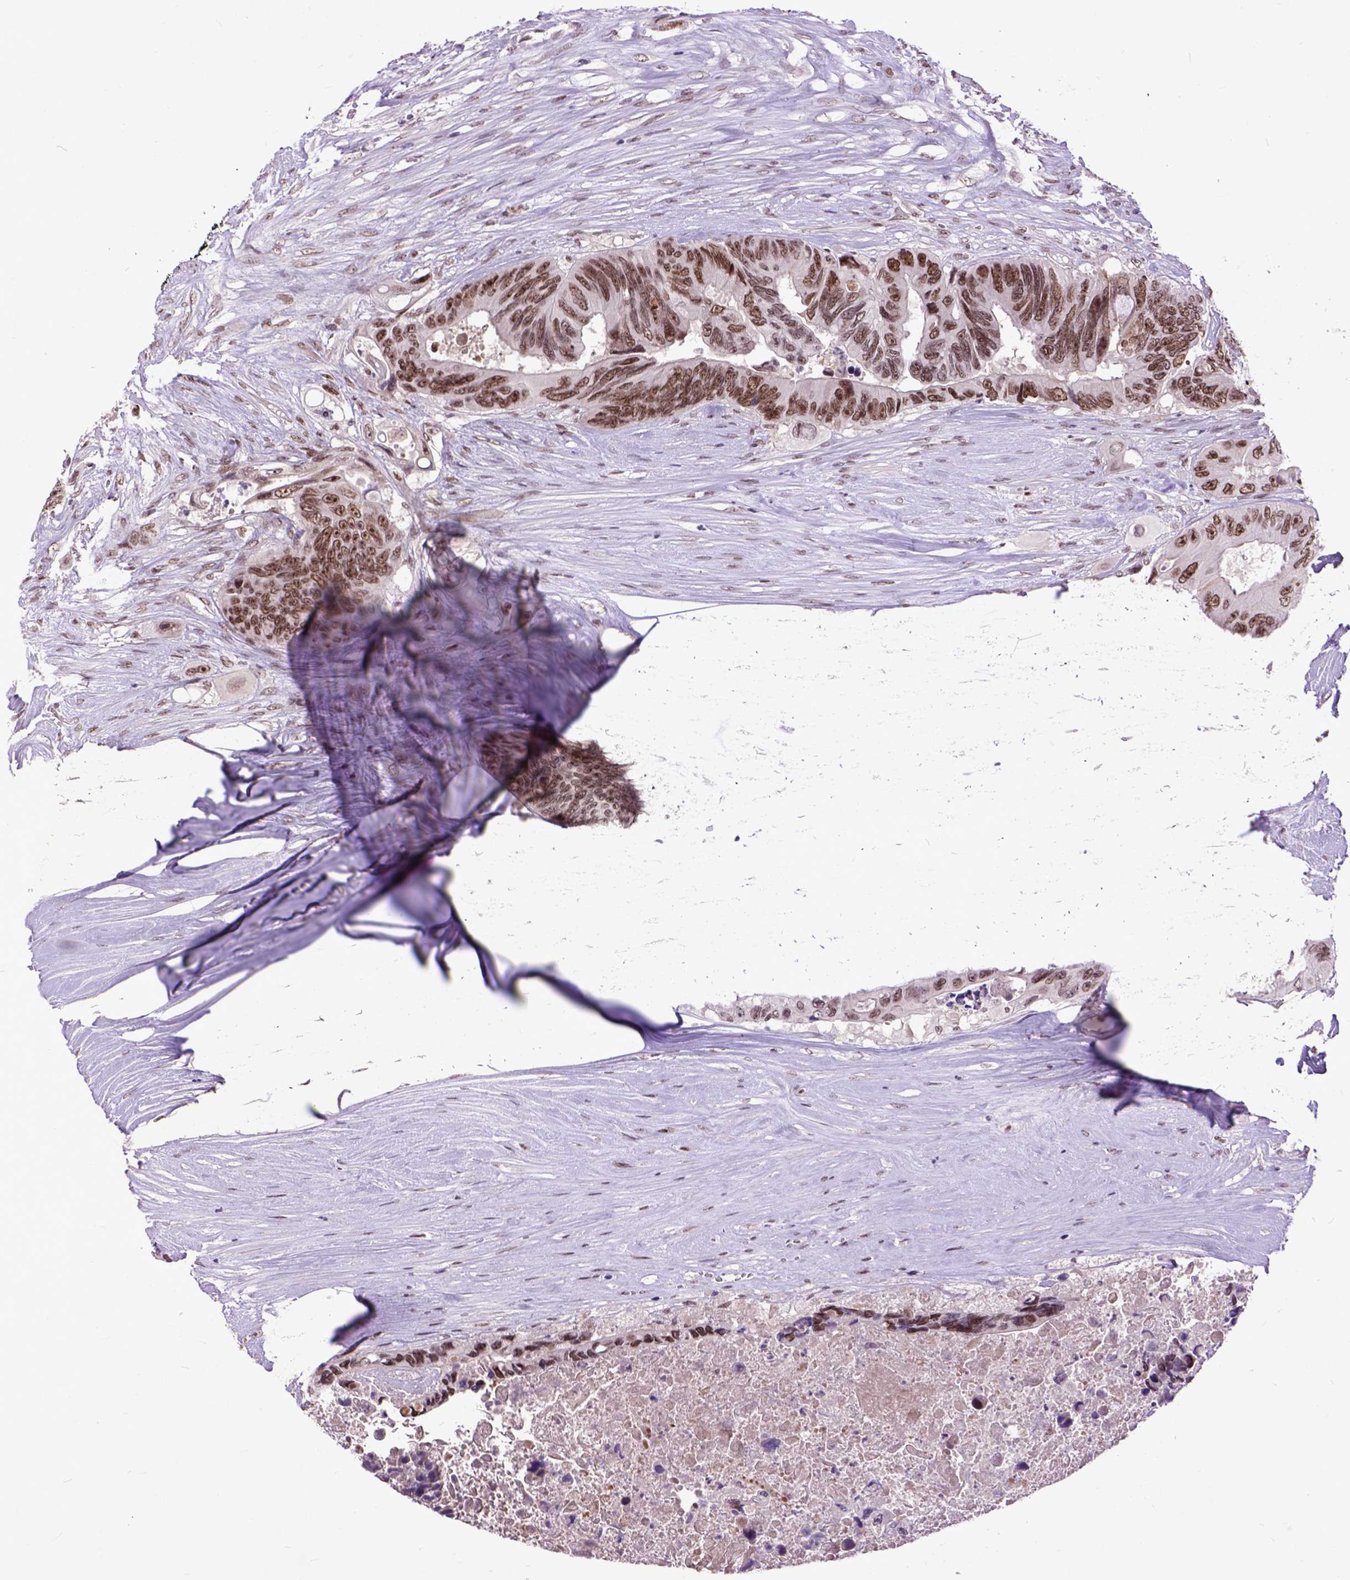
{"staining": {"intensity": "moderate", "quantity": ">75%", "location": "nuclear"}, "tissue": "colorectal cancer", "cell_type": "Tumor cells", "image_type": "cancer", "snomed": [{"axis": "morphology", "description": "Adenocarcinoma, NOS"}, {"axis": "topography", "description": "Colon"}], "caption": "IHC micrograph of neoplastic tissue: human colorectal cancer stained using IHC shows medium levels of moderate protein expression localized specifically in the nuclear of tumor cells, appearing as a nuclear brown color.", "gene": "RCC2", "patient": {"sex": "female", "age": 48}}